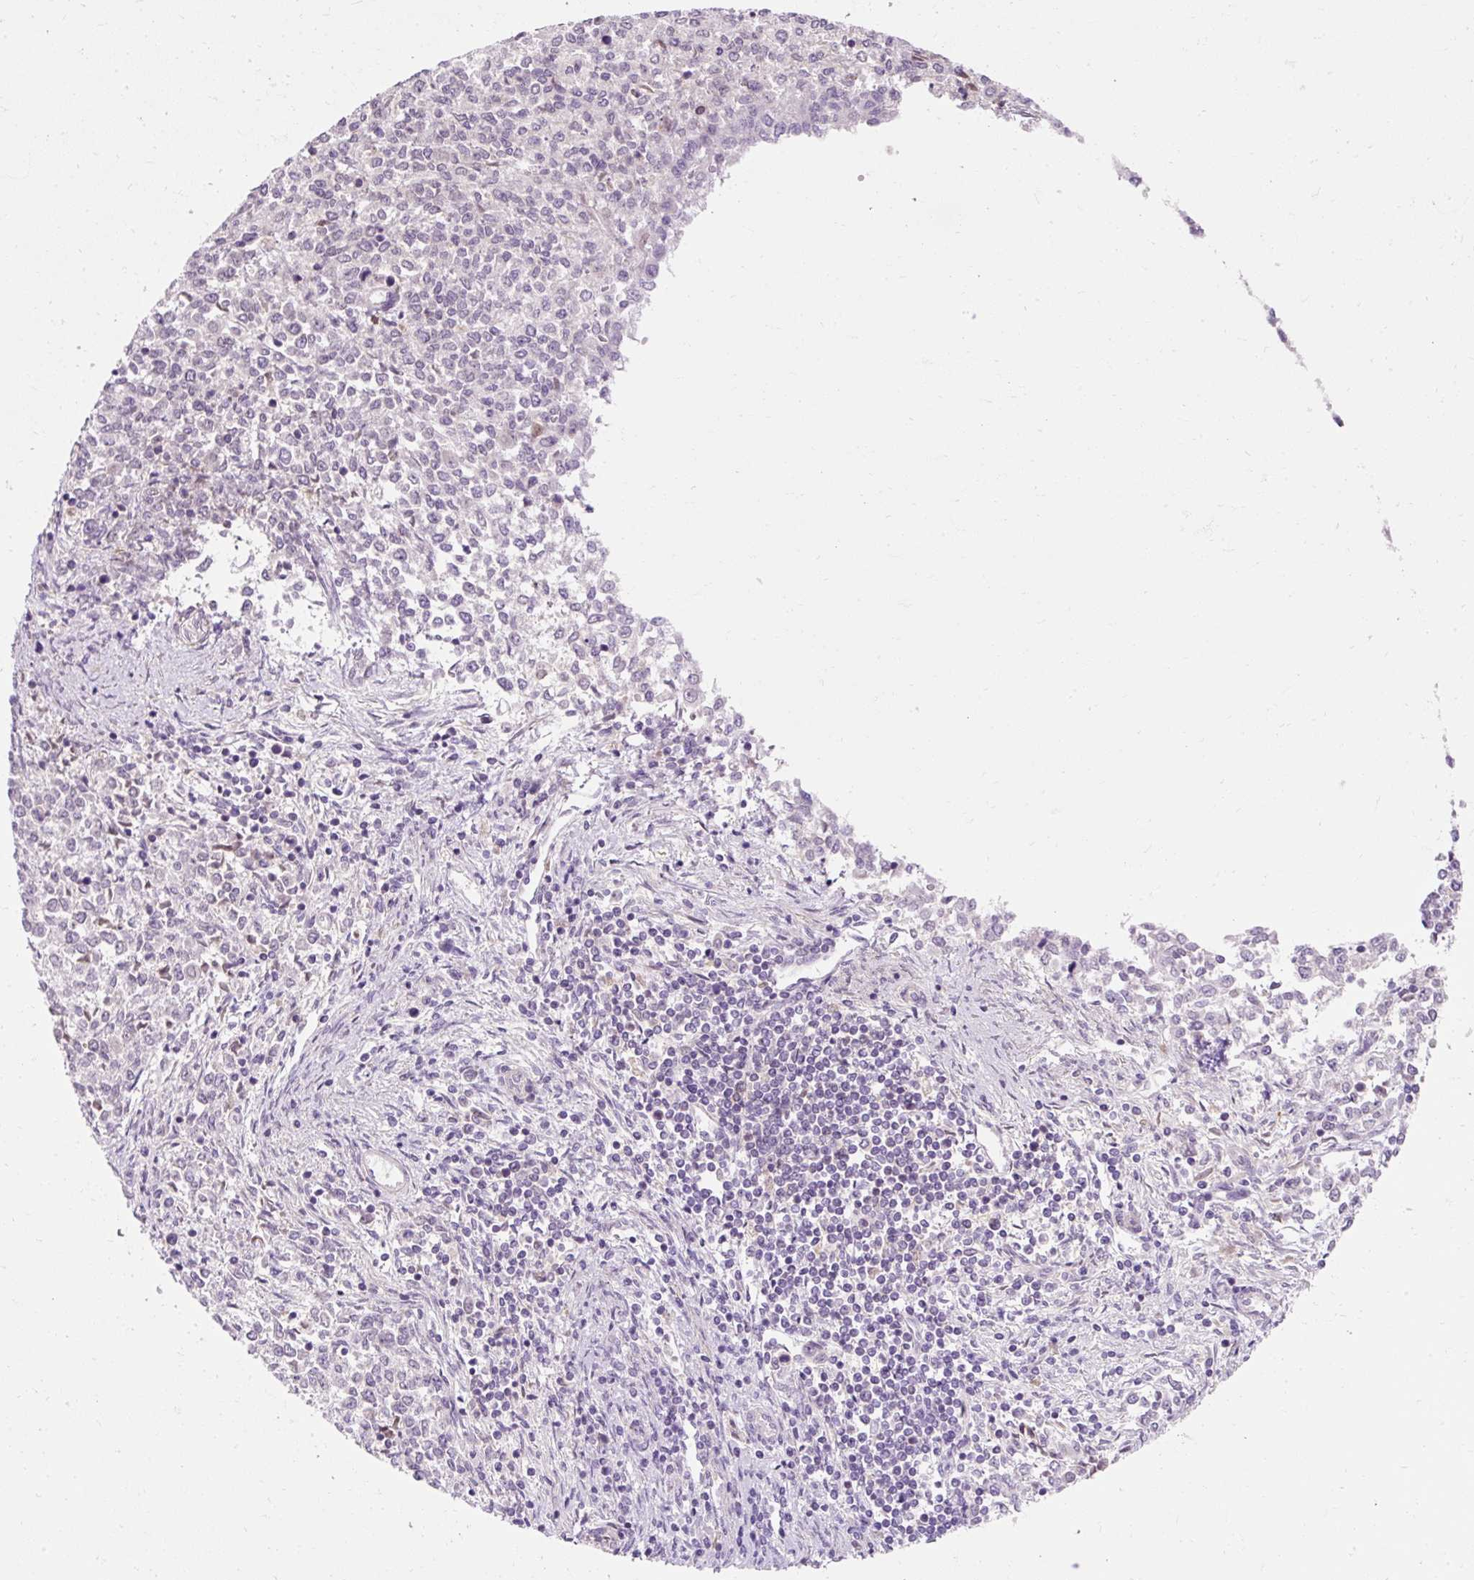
{"staining": {"intensity": "weak", "quantity": "<25%", "location": "nuclear"}, "tissue": "endometrial cancer", "cell_type": "Tumor cells", "image_type": "cancer", "snomed": [{"axis": "morphology", "description": "Adenocarcinoma, NOS"}, {"axis": "topography", "description": "Endometrium"}], "caption": "High power microscopy image of an immunohistochemistry micrograph of endometrial cancer, revealing no significant positivity in tumor cells.", "gene": "ZNF610", "patient": {"sex": "female", "age": 50}}